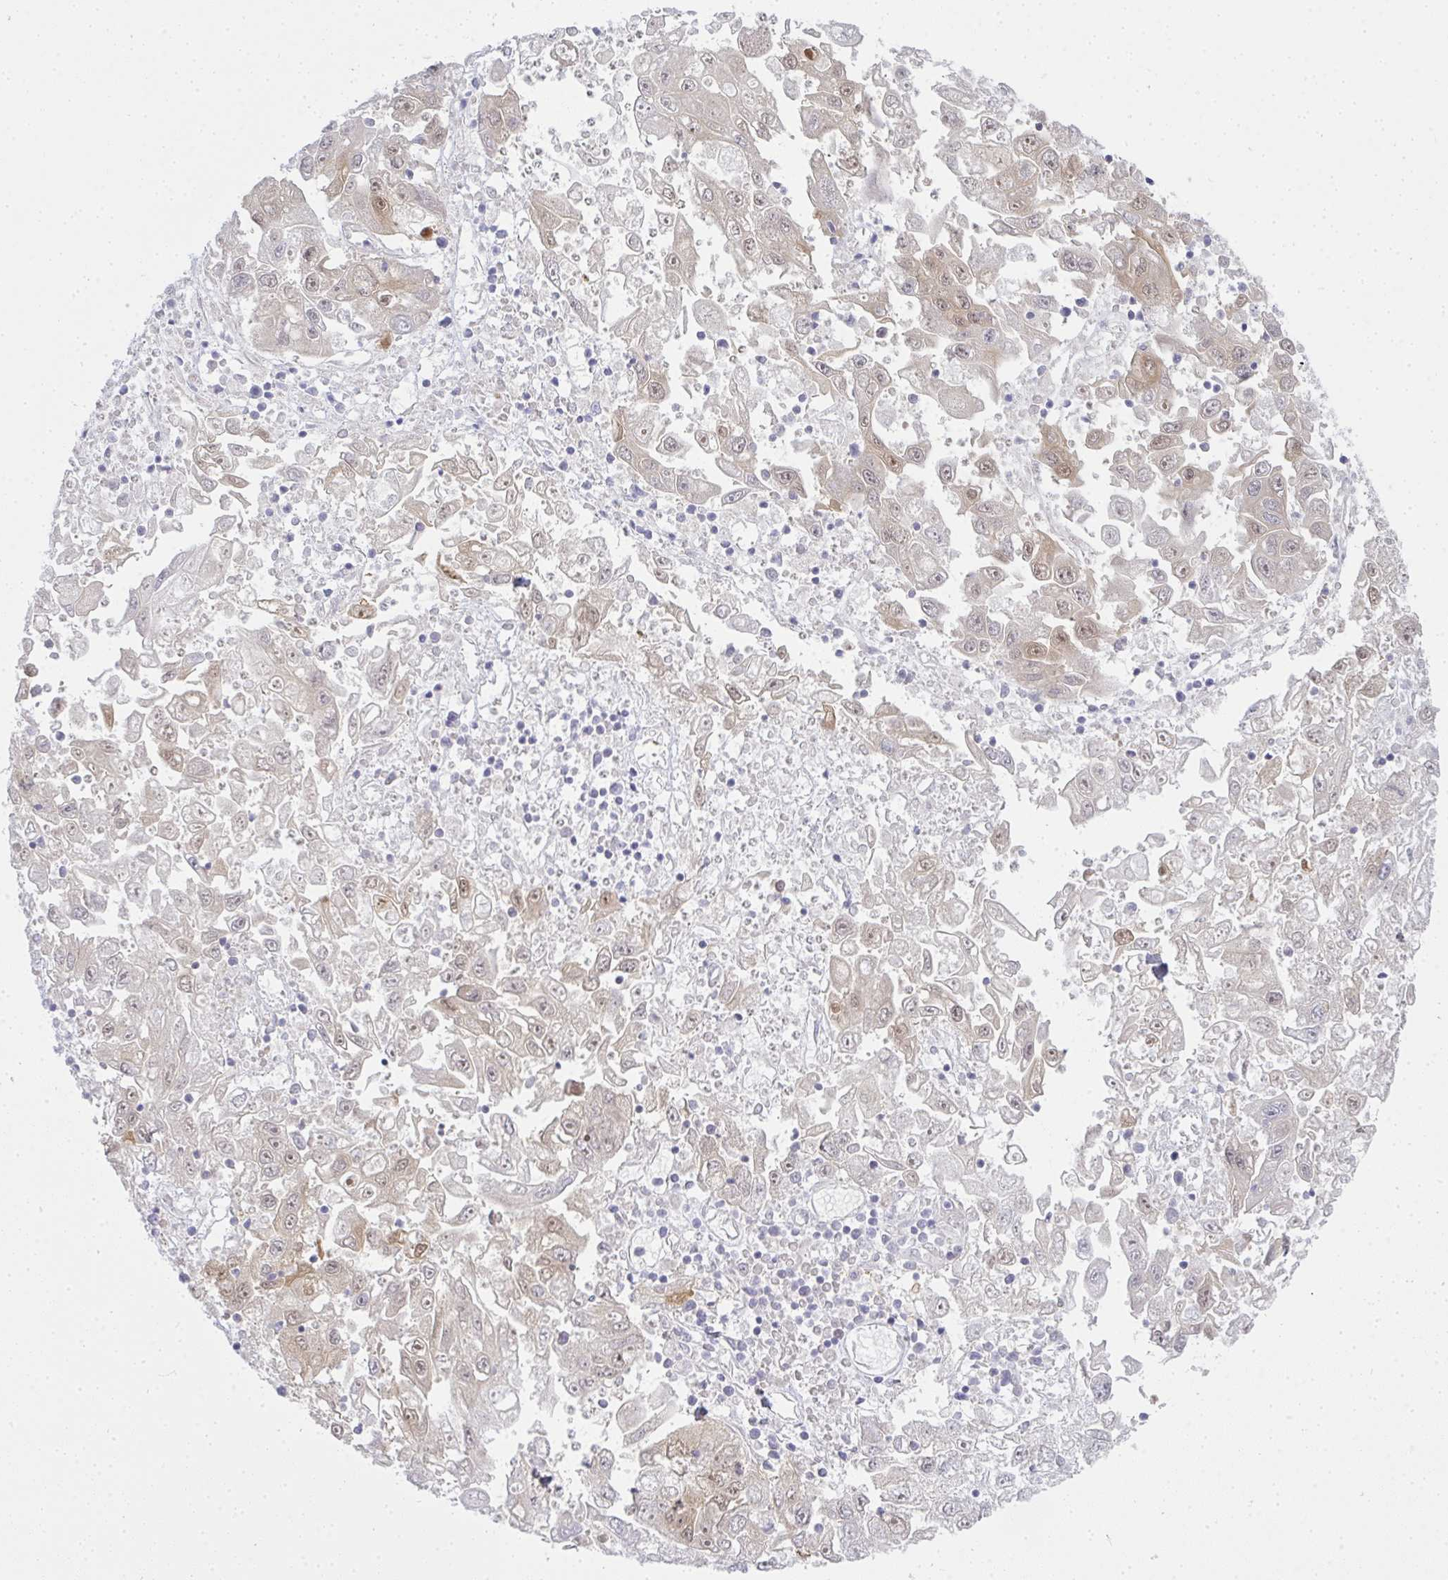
{"staining": {"intensity": "weak", "quantity": "<25%", "location": "cytoplasmic/membranous,nuclear"}, "tissue": "endometrial cancer", "cell_type": "Tumor cells", "image_type": "cancer", "snomed": [{"axis": "morphology", "description": "Adenocarcinoma, NOS"}, {"axis": "topography", "description": "Uterus"}], "caption": "IHC micrograph of endometrial cancer (adenocarcinoma) stained for a protein (brown), which reveals no staining in tumor cells.", "gene": "GSDMB", "patient": {"sex": "female", "age": 62}}